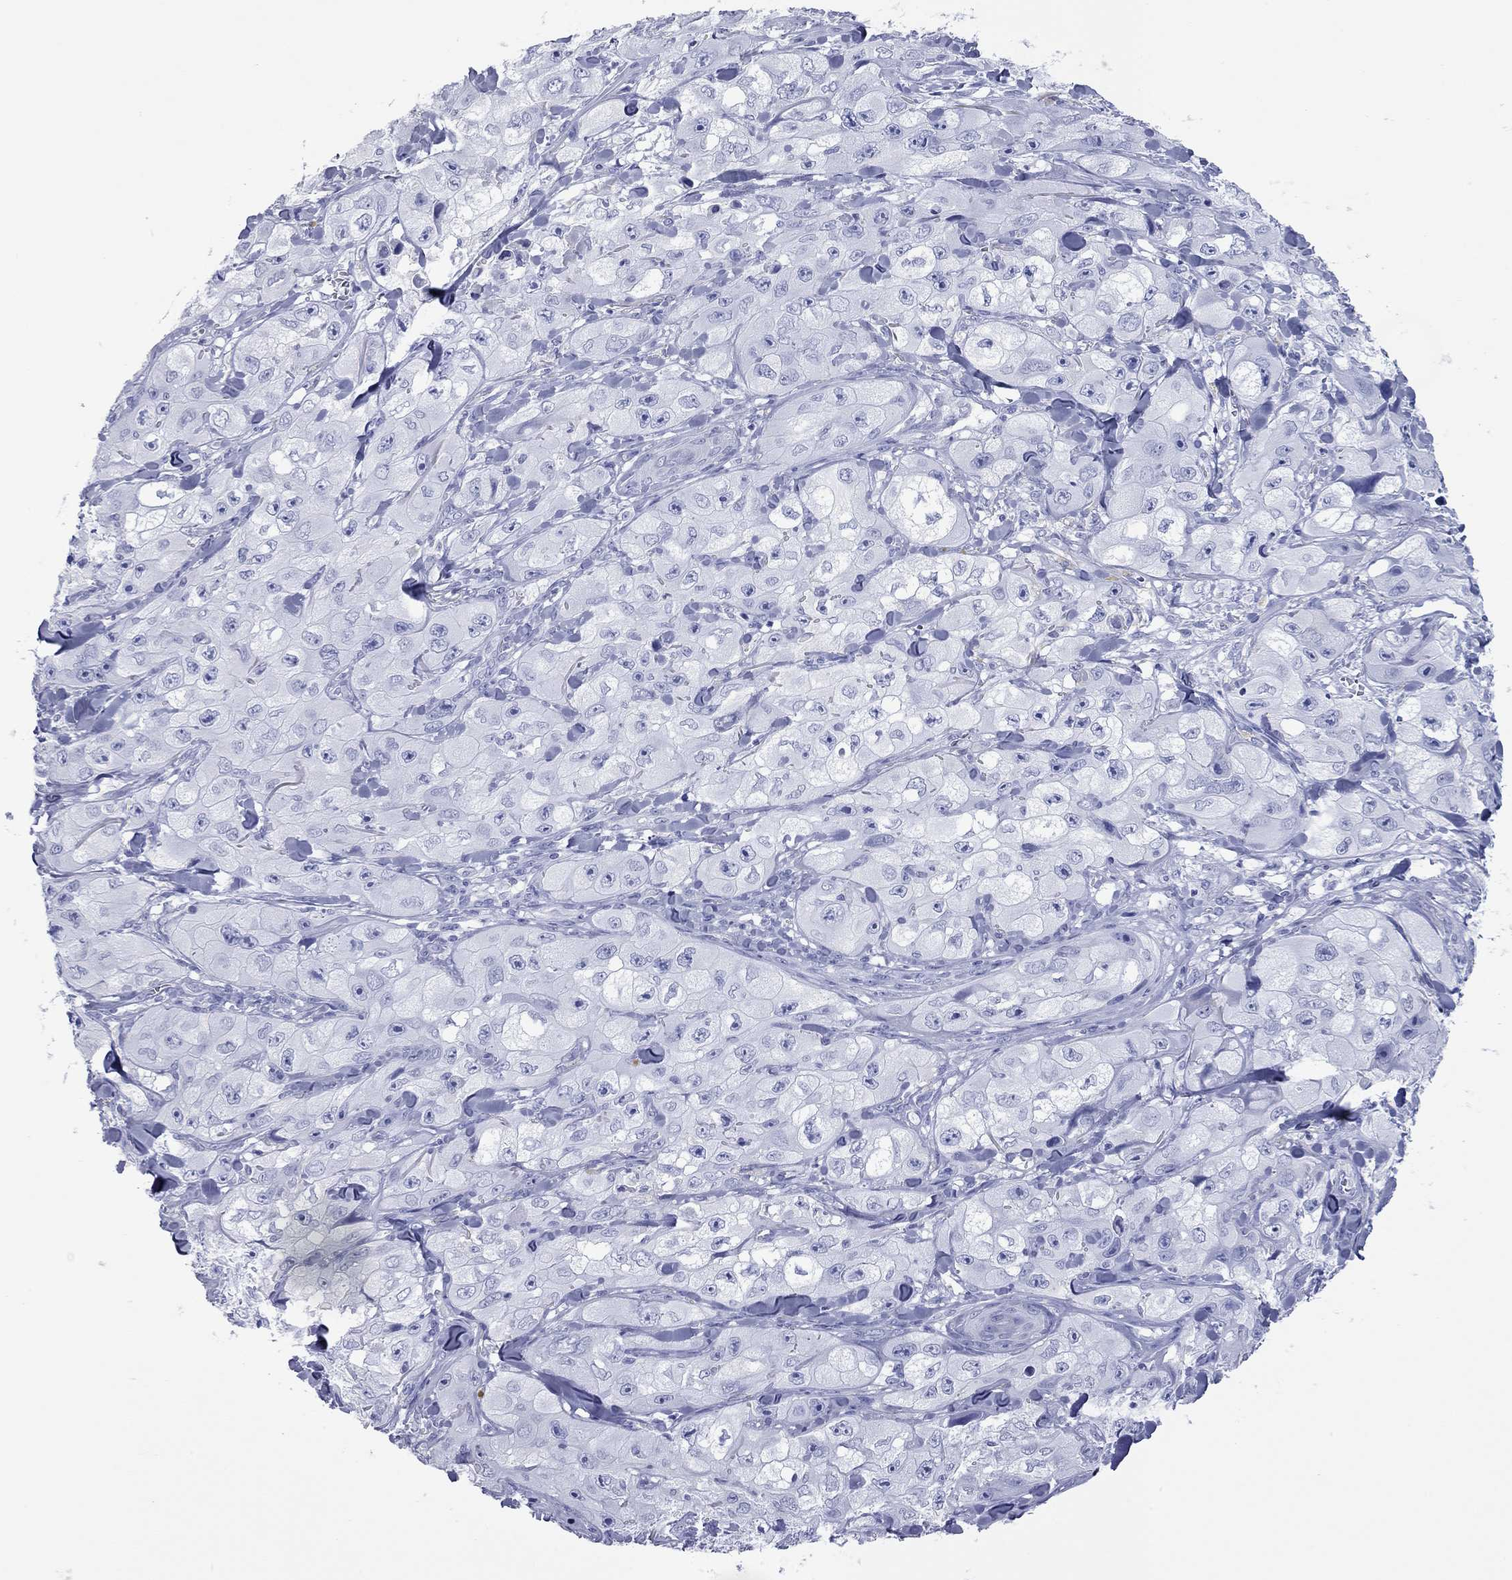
{"staining": {"intensity": "negative", "quantity": "none", "location": "none"}, "tissue": "skin cancer", "cell_type": "Tumor cells", "image_type": "cancer", "snomed": [{"axis": "morphology", "description": "Squamous cell carcinoma, NOS"}, {"axis": "topography", "description": "Skin"}, {"axis": "topography", "description": "Subcutis"}], "caption": "Micrograph shows no significant protein positivity in tumor cells of skin cancer.", "gene": "VSIG10", "patient": {"sex": "male", "age": 73}}